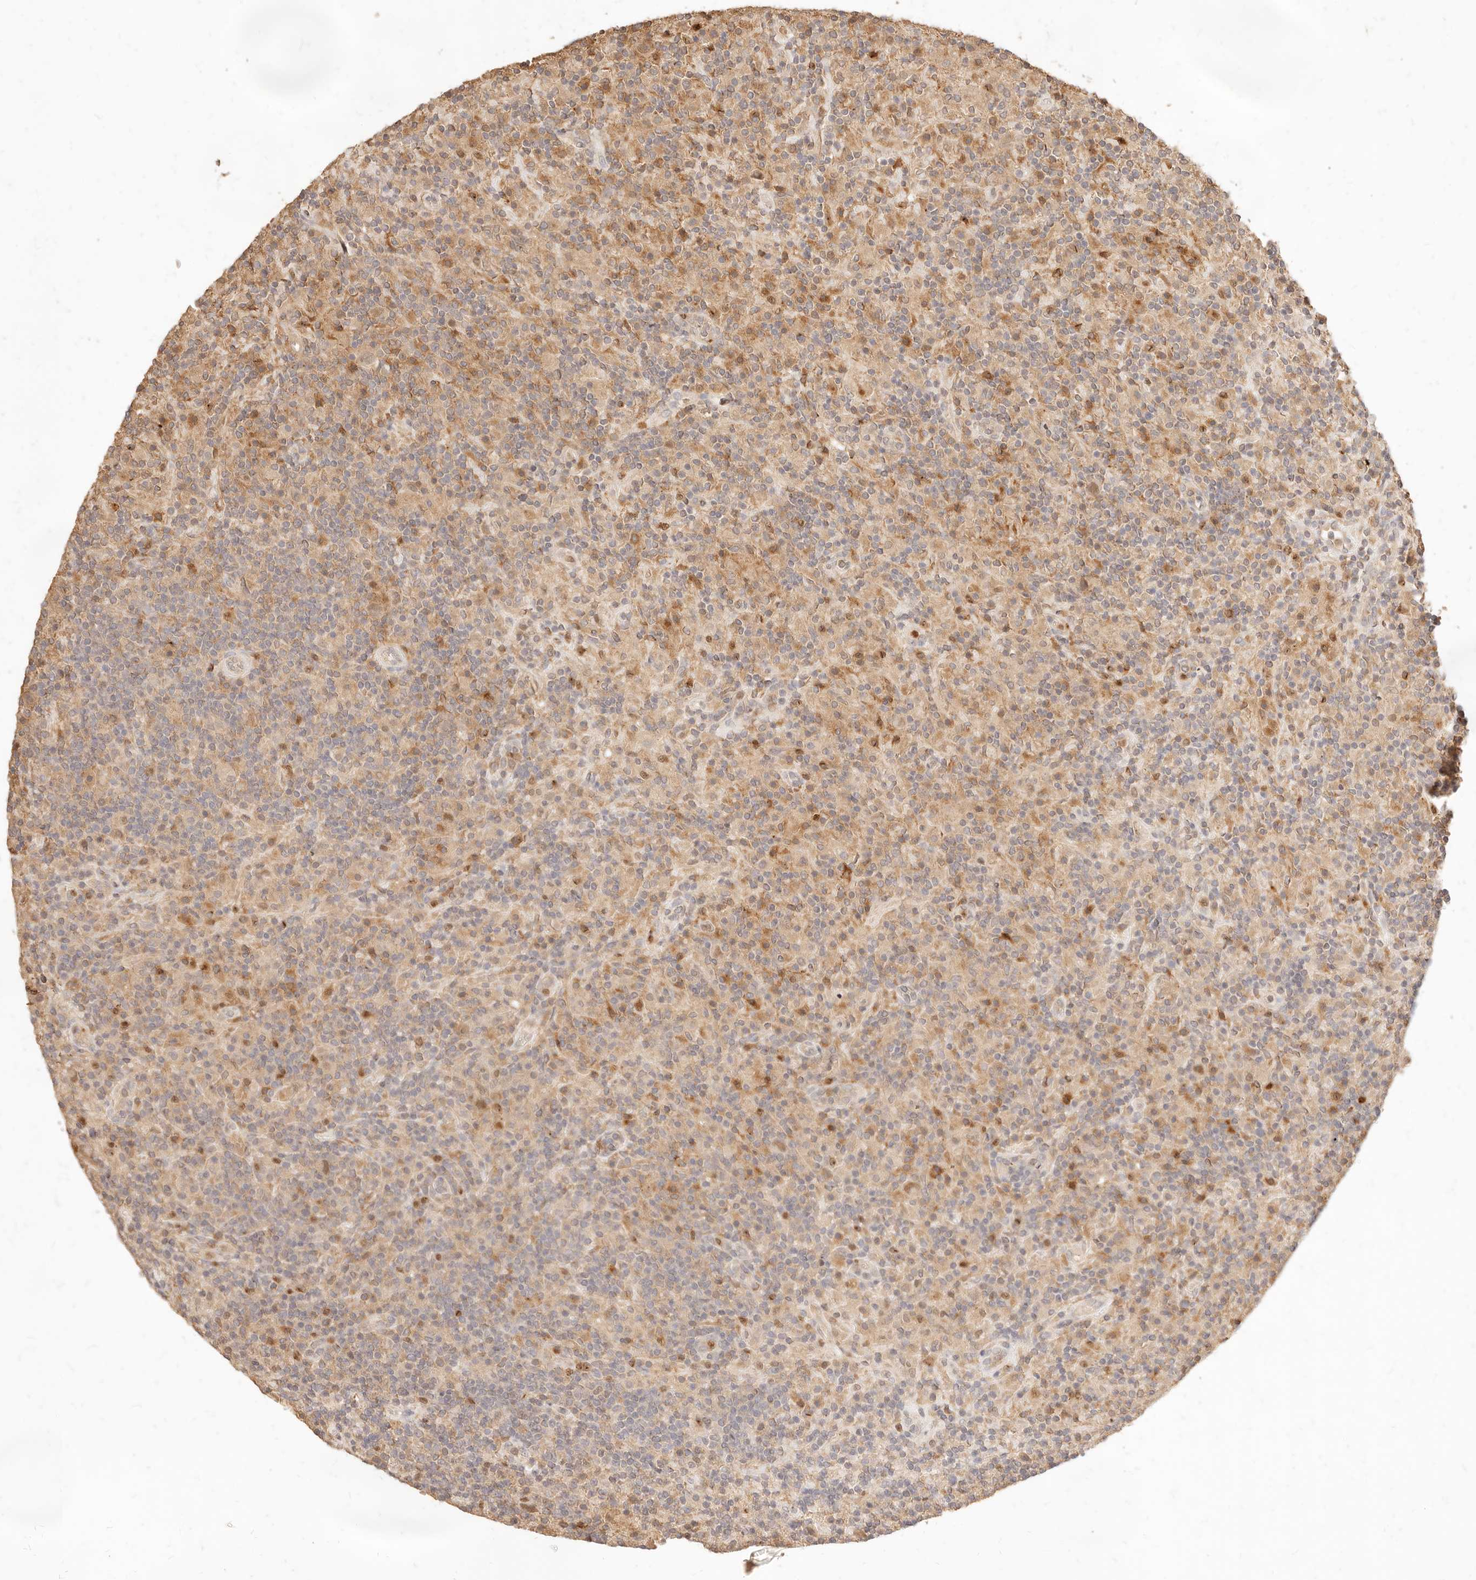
{"staining": {"intensity": "weak", "quantity": "25%-75%", "location": "nuclear"}, "tissue": "lymphoma", "cell_type": "Tumor cells", "image_type": "cancer", "snomed": [{"axis": "morphology", "description": "Hodgkin's disease, NOS"}, {"axis": "topography", "description": "Lymph node"}], "caption": "The histopathology image shows staining of lymphoma, revealing weak nuclear protein expression (brown color) within tumor cells.", "gene": "TMTC2", "patient": {"sex": "male", "age": 70}}